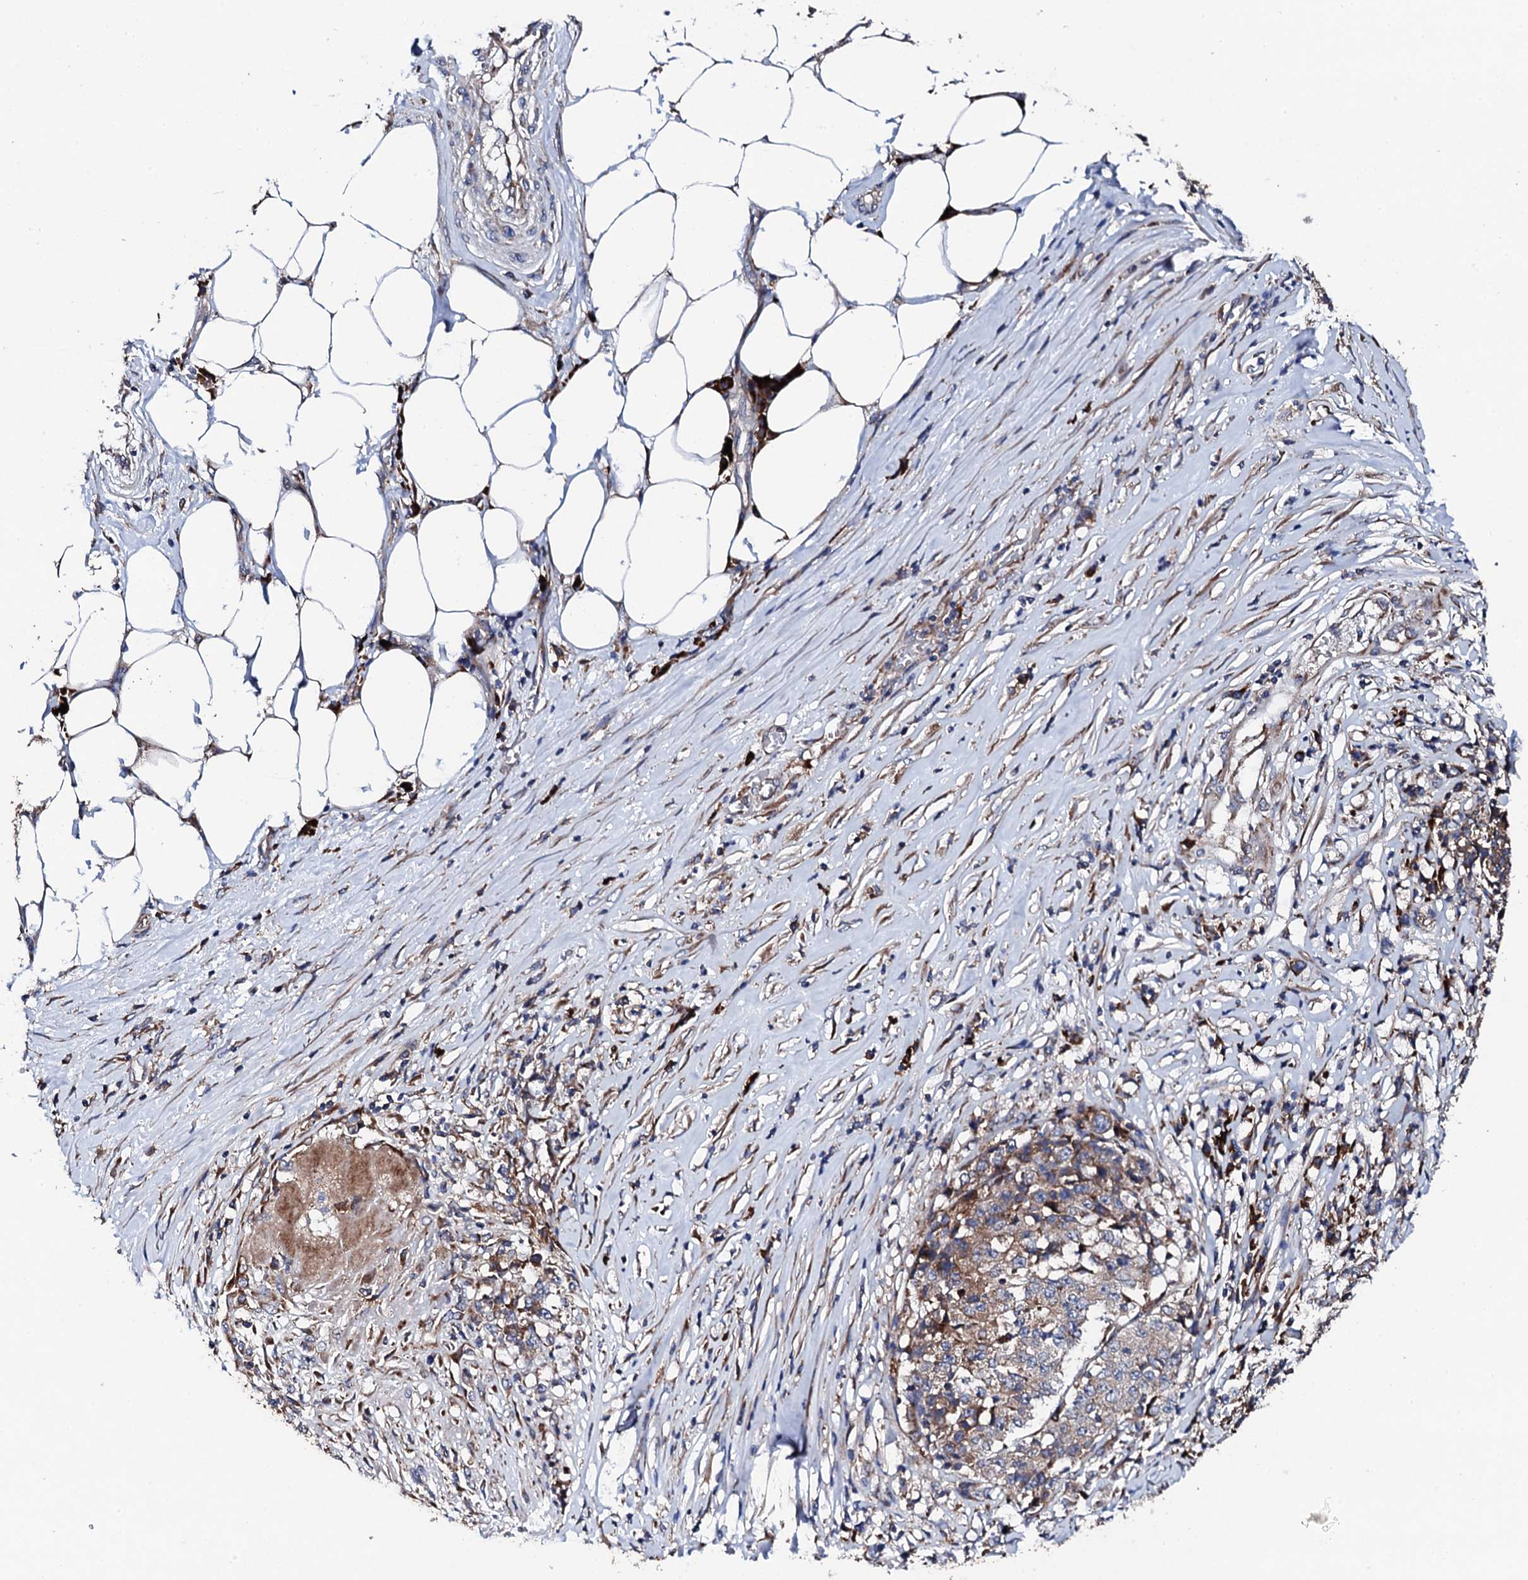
{"staining": {"intensity": "moderate", "quantity": "<25%", "location": "cytoplasmic/membranous"}, "tissue": "stomach cancer", "cell_type": "Tumor cells", "image_type": "cancer", "snomed": [{"axis": "morphology", "description": "Adenocarcinoma, NOS"}, {"axis": "topography", "description": "Stomach"}], "caption": "High-magnification brightfield microscopy of stomach cancer (adenocarcinoma) stained with DAB (3,3'-diaminobenzidine) (brown) and counterstained with hematoxylin (blue). tumor cells exhibit moderate cytoplasmic/membranous staining is seen in about<25% of cells.", "gene": "LIPT2", "patient": {"sex": "male", "age": 59}}